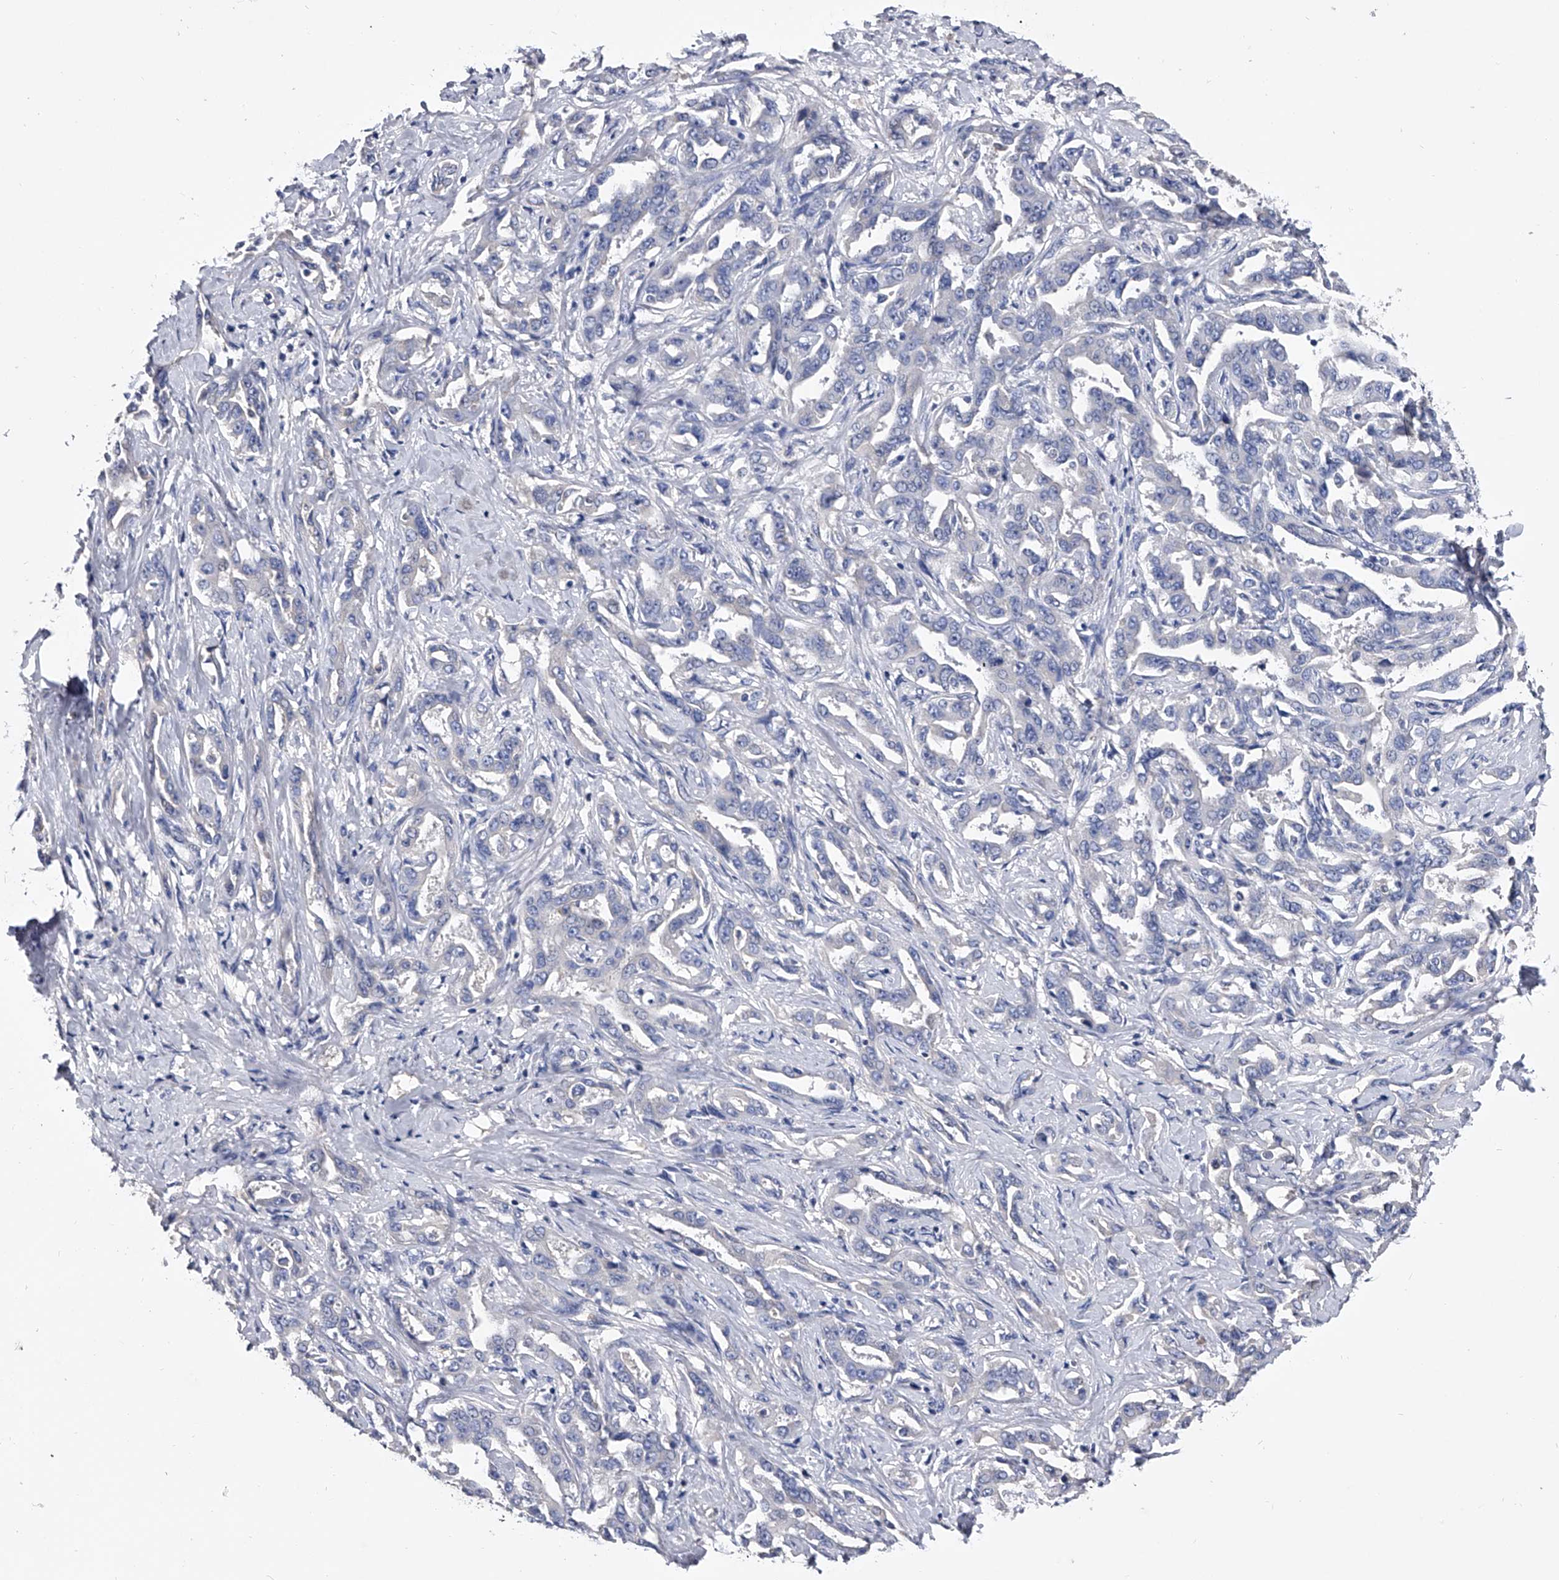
{"staining": {"intensity": "negative", "quantity": "none", "location": "none"}, "tissue": "liver cancer", "cell_type": "Tumor cells", "image_type": "cancer", "snomed": [{"axis": "morphology", "description": "Cholangiocarcinoma"}, {"axis": "topography", "description": "Liver"}], "caption": "IHC histopathology image of neoplastic tissue: liver cancer (cholangiocarcinoma) stained with DAB (3,3'-diaminobenzidine) exhibits no significant protein expression in tumor cells.", "gene": "EFCAB7", "patient": {"sex": "male", "age": 59}}